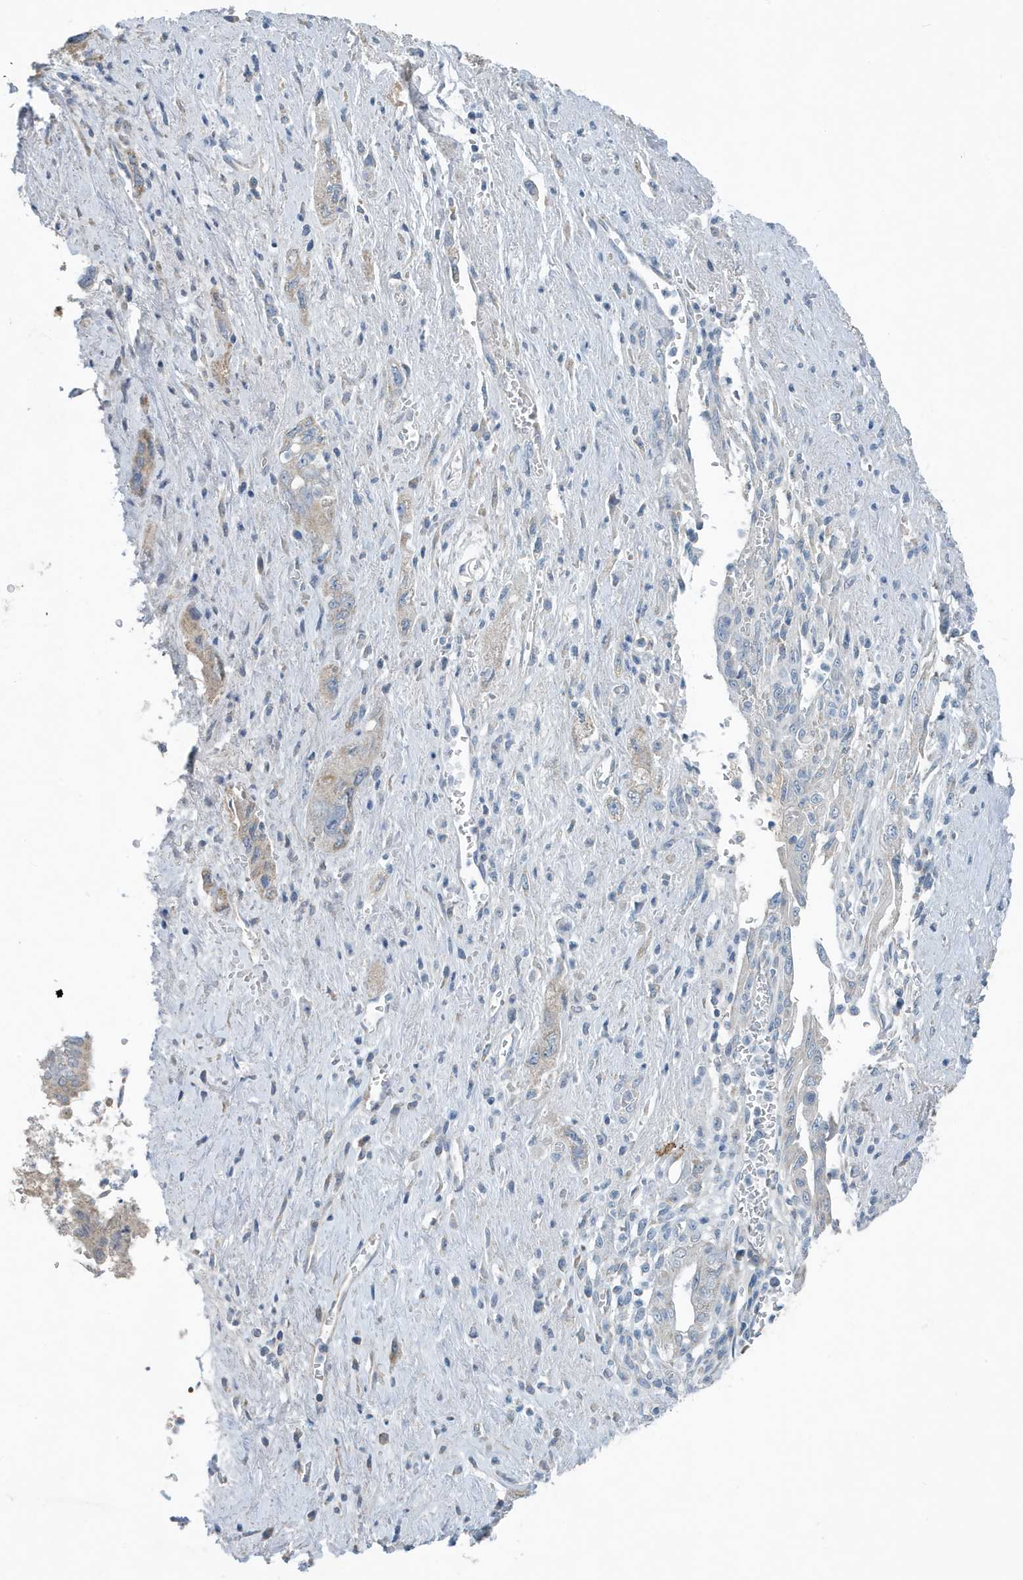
{"staining": {"intensity": "weak", "quantity": "<25%", "location": "cytoplasmic/membranous"}, "tissue": "pancreatic cancer", "cell_type": "Tumor cells", "image_type": "cancer", "snomed": [{"axis": "morphology", "description": "Adenocarcinoma, NOS"}, {"axis": "topography", "description": "Pancreas"}], "caption": "A photomicrograph of human pancreatic cancer is negative for staining in tumor cells. The staining was performed using DAB to visualize the protein expression in brown, while the nuclei were stained in blue with hematoxylin (Magnification: 20x).", "gene": "UGT2B4", "patient": {"sex": "female", "age": 73}}